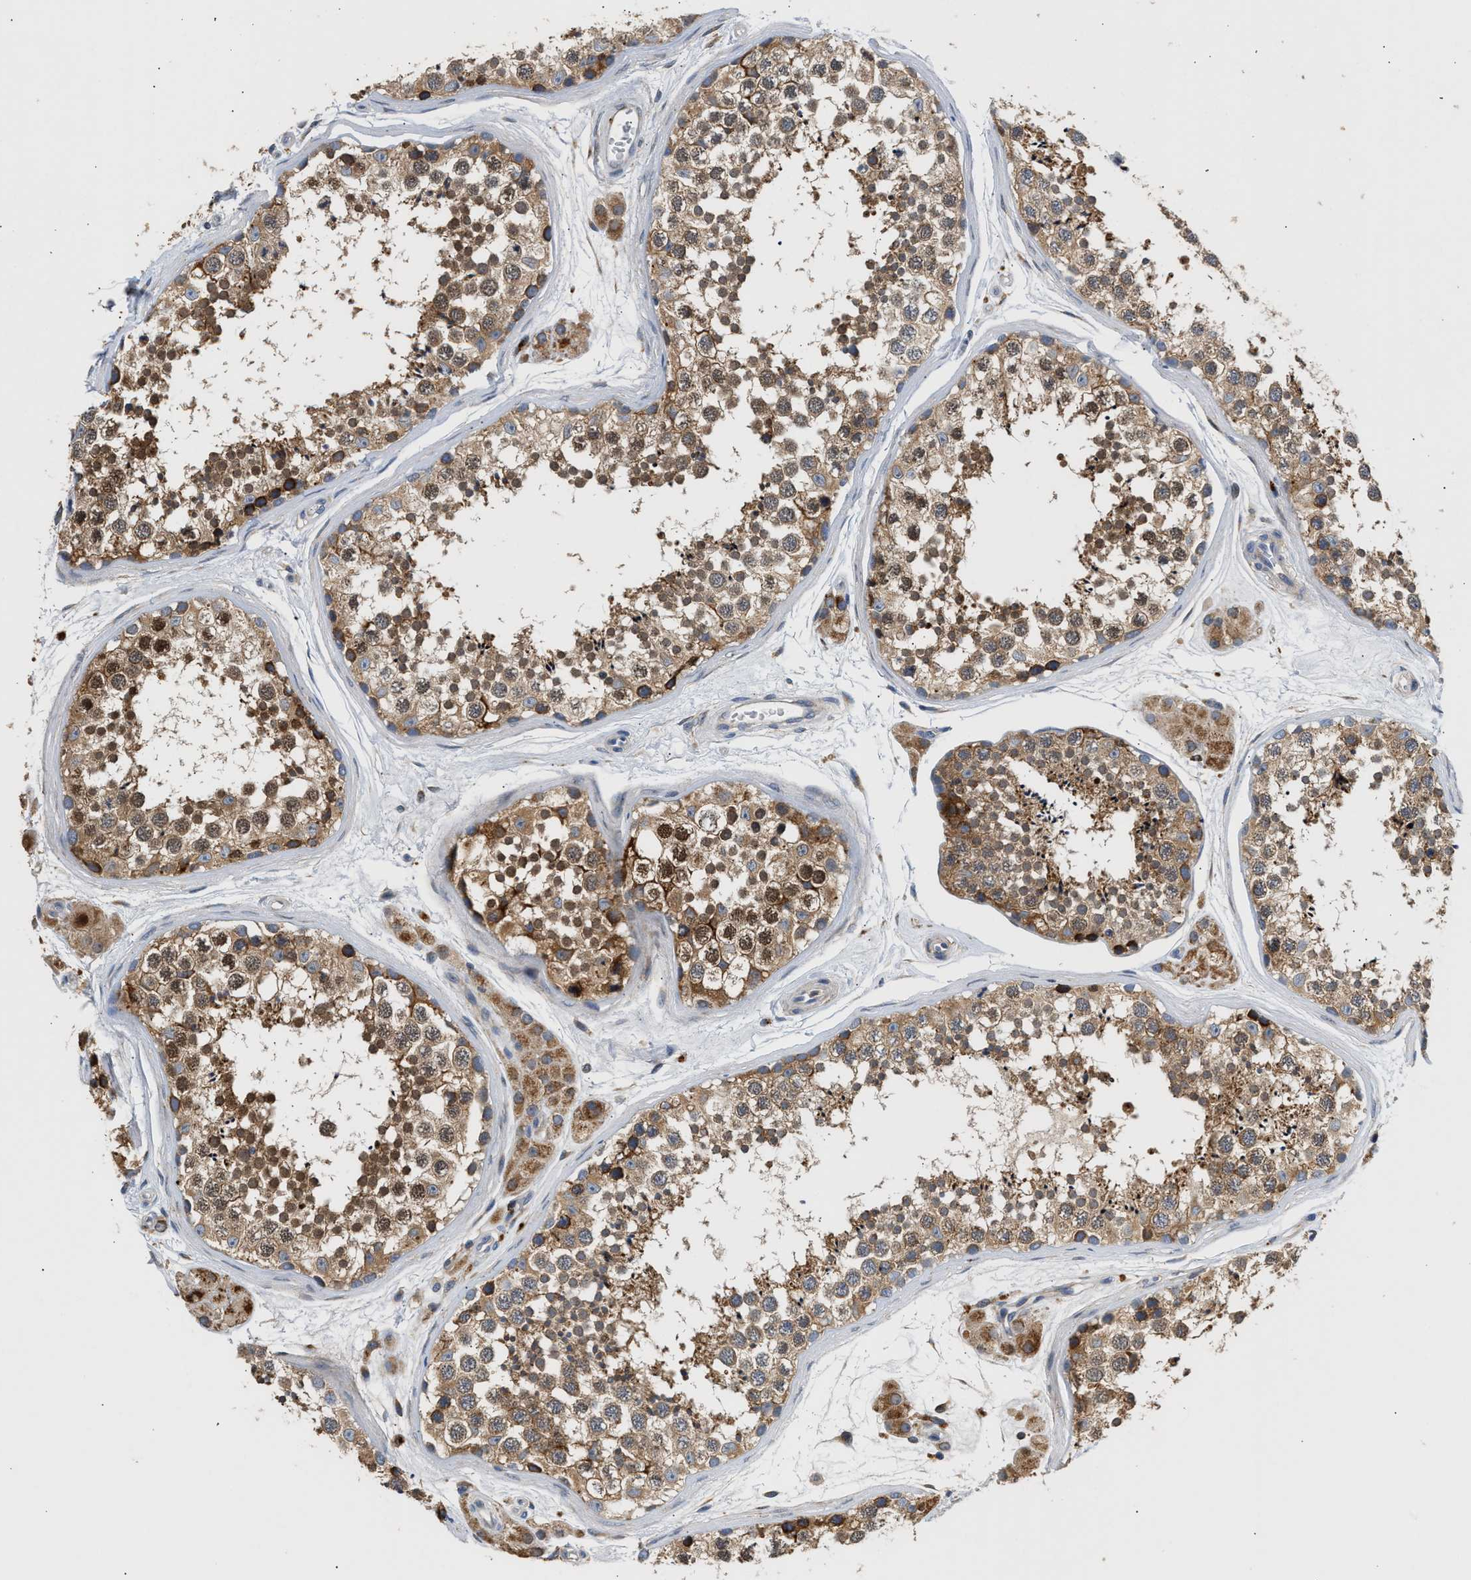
{"staining": {"intensity": "moderate", "quantity": ">75%", "location": "cytoplasmic/membranous"}, "tissue": "testis", "cell_type": "Cells in seminiferous ducts", "image_type": "normal", "snomed": [{"axis": "morphology", "description": "Normal tissue, NOS"}, {"axis": "topography", "description": "Testis"}], "caption": "Cells in seminiferous ducts reveal medium levels of moderate cytoplasmic/membranous expression in about >75% of cells in unremarkable testis. Ihc stains the protein of interest in brown and the nuclei are stained blue.", "gene": "AMZ1", "patient": {"sex": "male", "age": 56}}